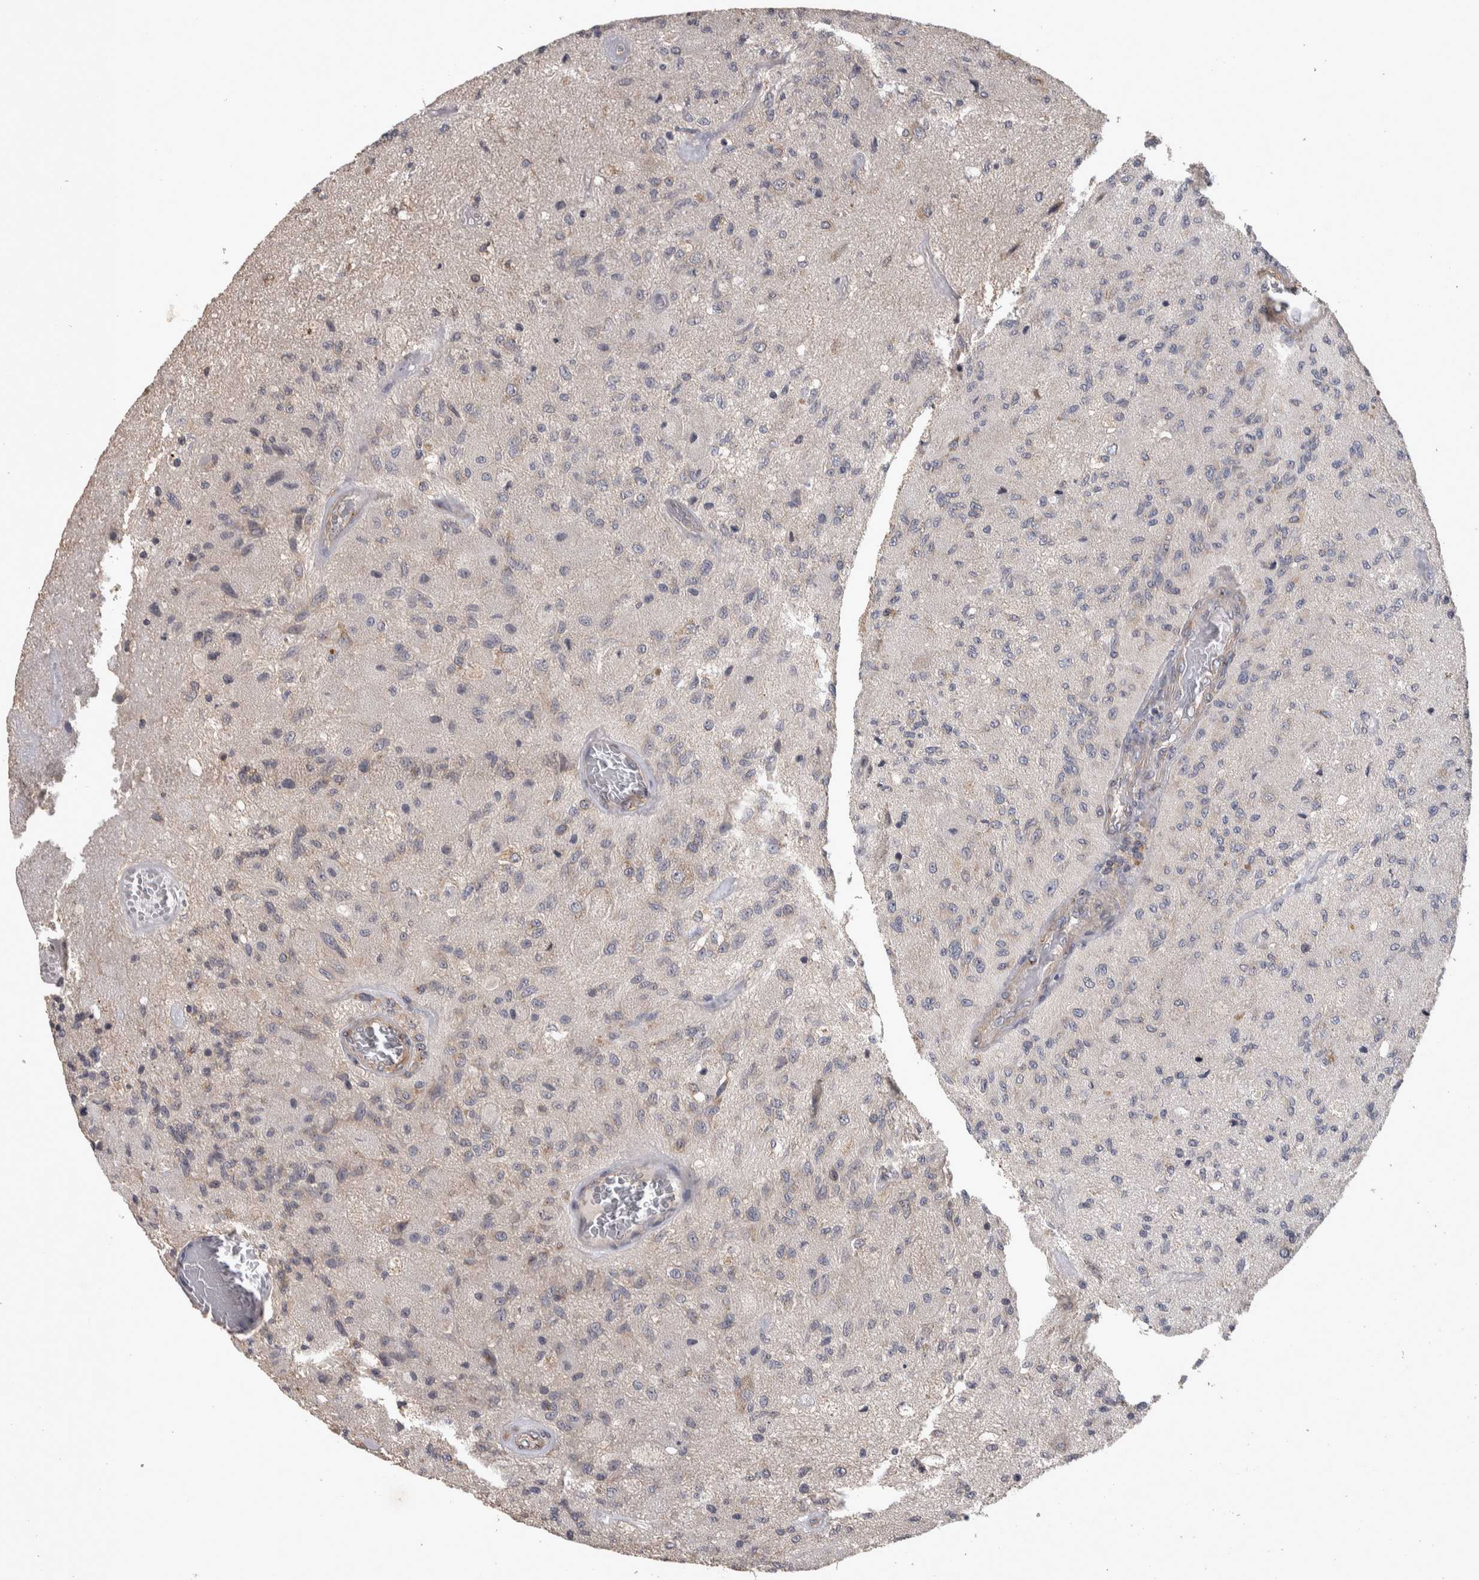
{"staining": {"intensity": "negative", "quantity": "none", "location": "none"}, "tissue": "glioma", "cell_type": "Tumor cells", "image_type": "cancer", "snomed": [{"axis": "morphology", "description": "Normal tissue, NOS"}, {"axis": "morphology", "description": "Glioma, malignant, High grade"}, {"axis": "topography", "description": "Cerebral cortex"}], "caption": "This is an immunohistochemistry (IHC) histopathology image of malignant glioma (high-grade). There is no expression in tumor cells.", "gene": "IFRD1", "patient": {"sex": "male", "age": 77}}